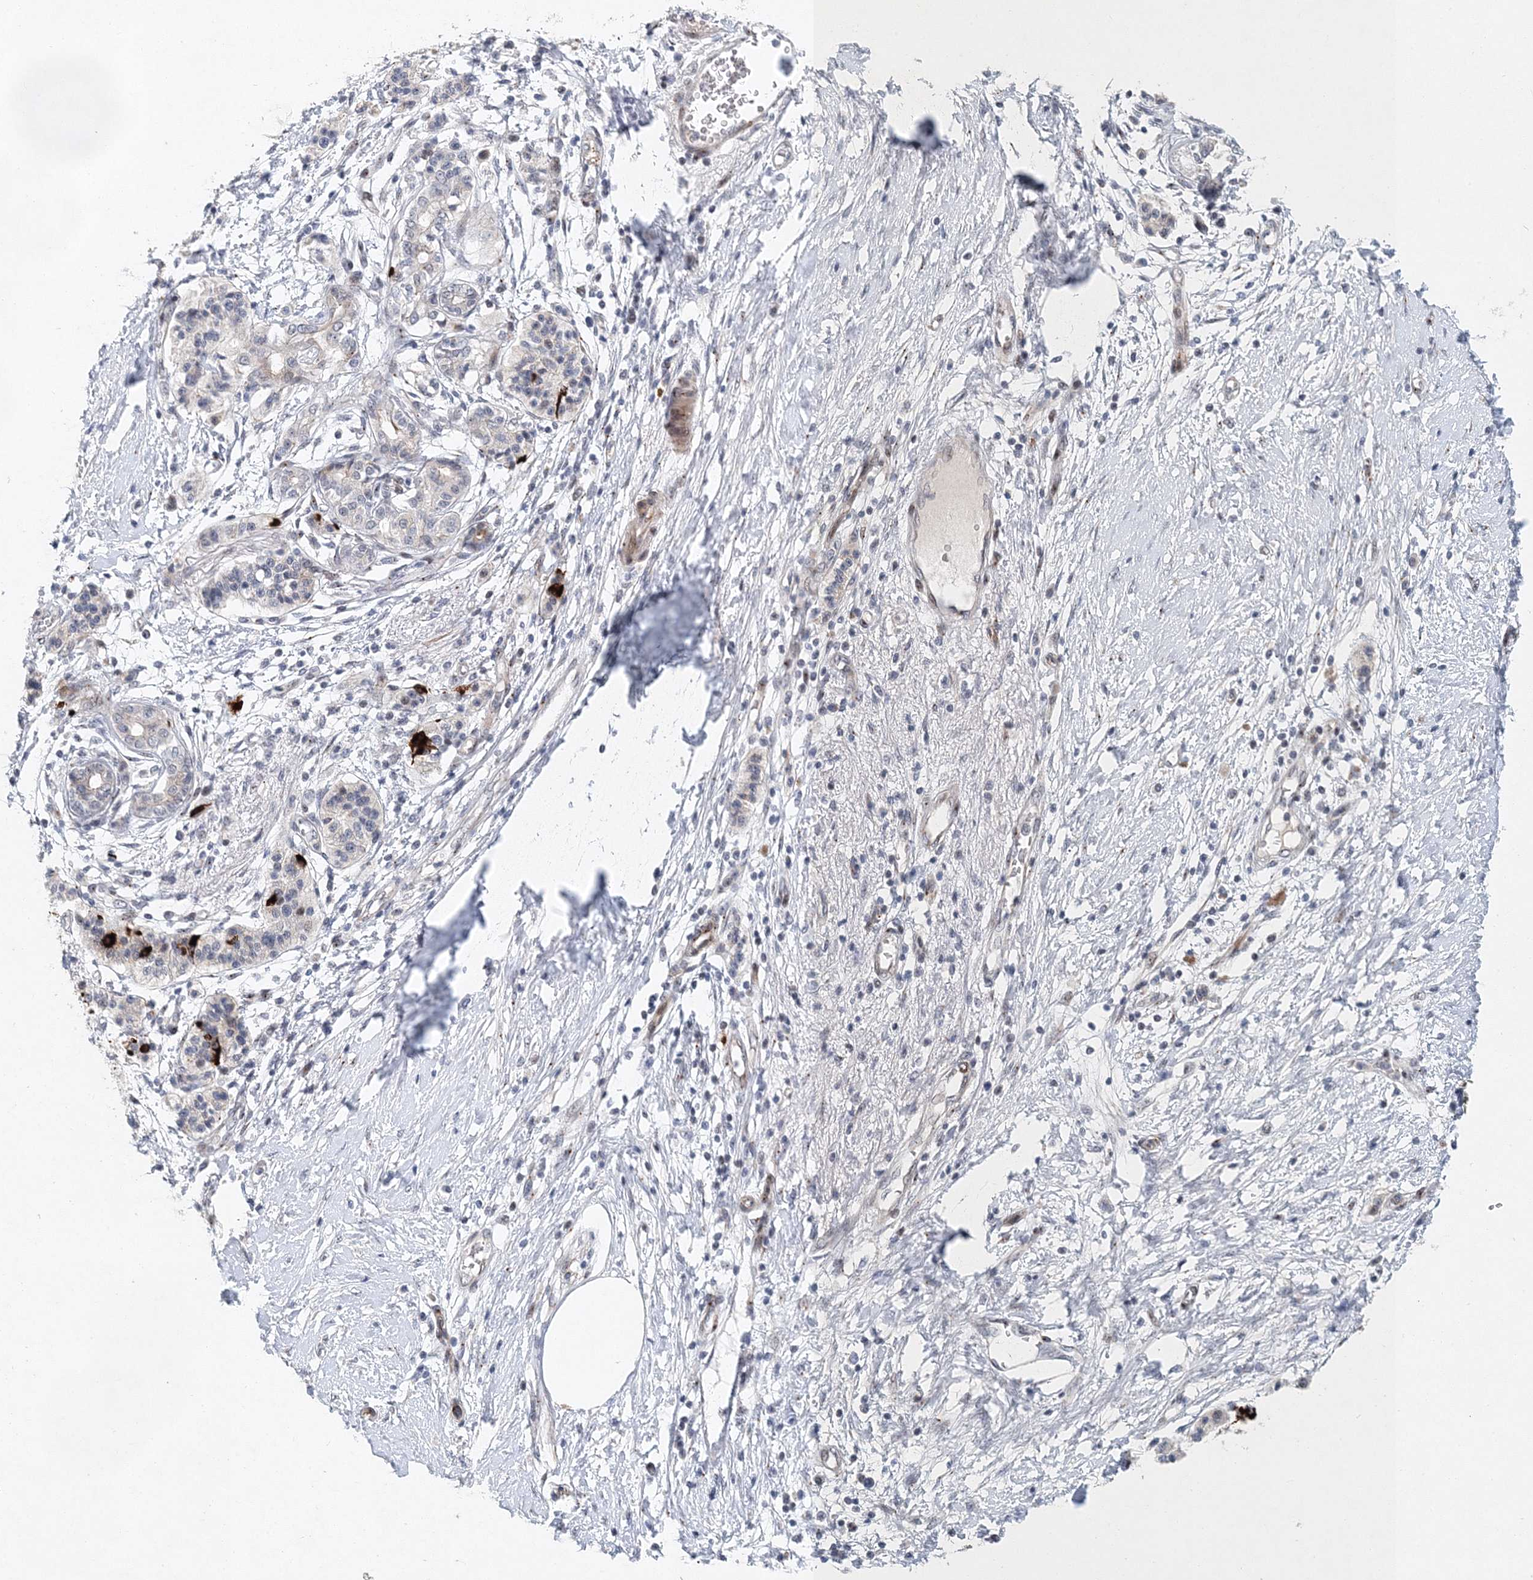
{"staining": {"intensity": "negative", "quantity": "none", "location": "none"}, "tissue": "pancreatic cancer", "cell_type": "Tumor cells", "image_type": "cancer", "snomed": [{"axis": "morphology", "description": "Adenocarcinoma, NOS"}, {"axis": "topography", "description": "Pancreas"}], "caption": "Photomicrograph shows no significant protein positivity in tumor cells of pancreatic cancer (adenocarcinoma).", "gene": "UIMC1", "patient": {"sex": "male", "age": 50}}